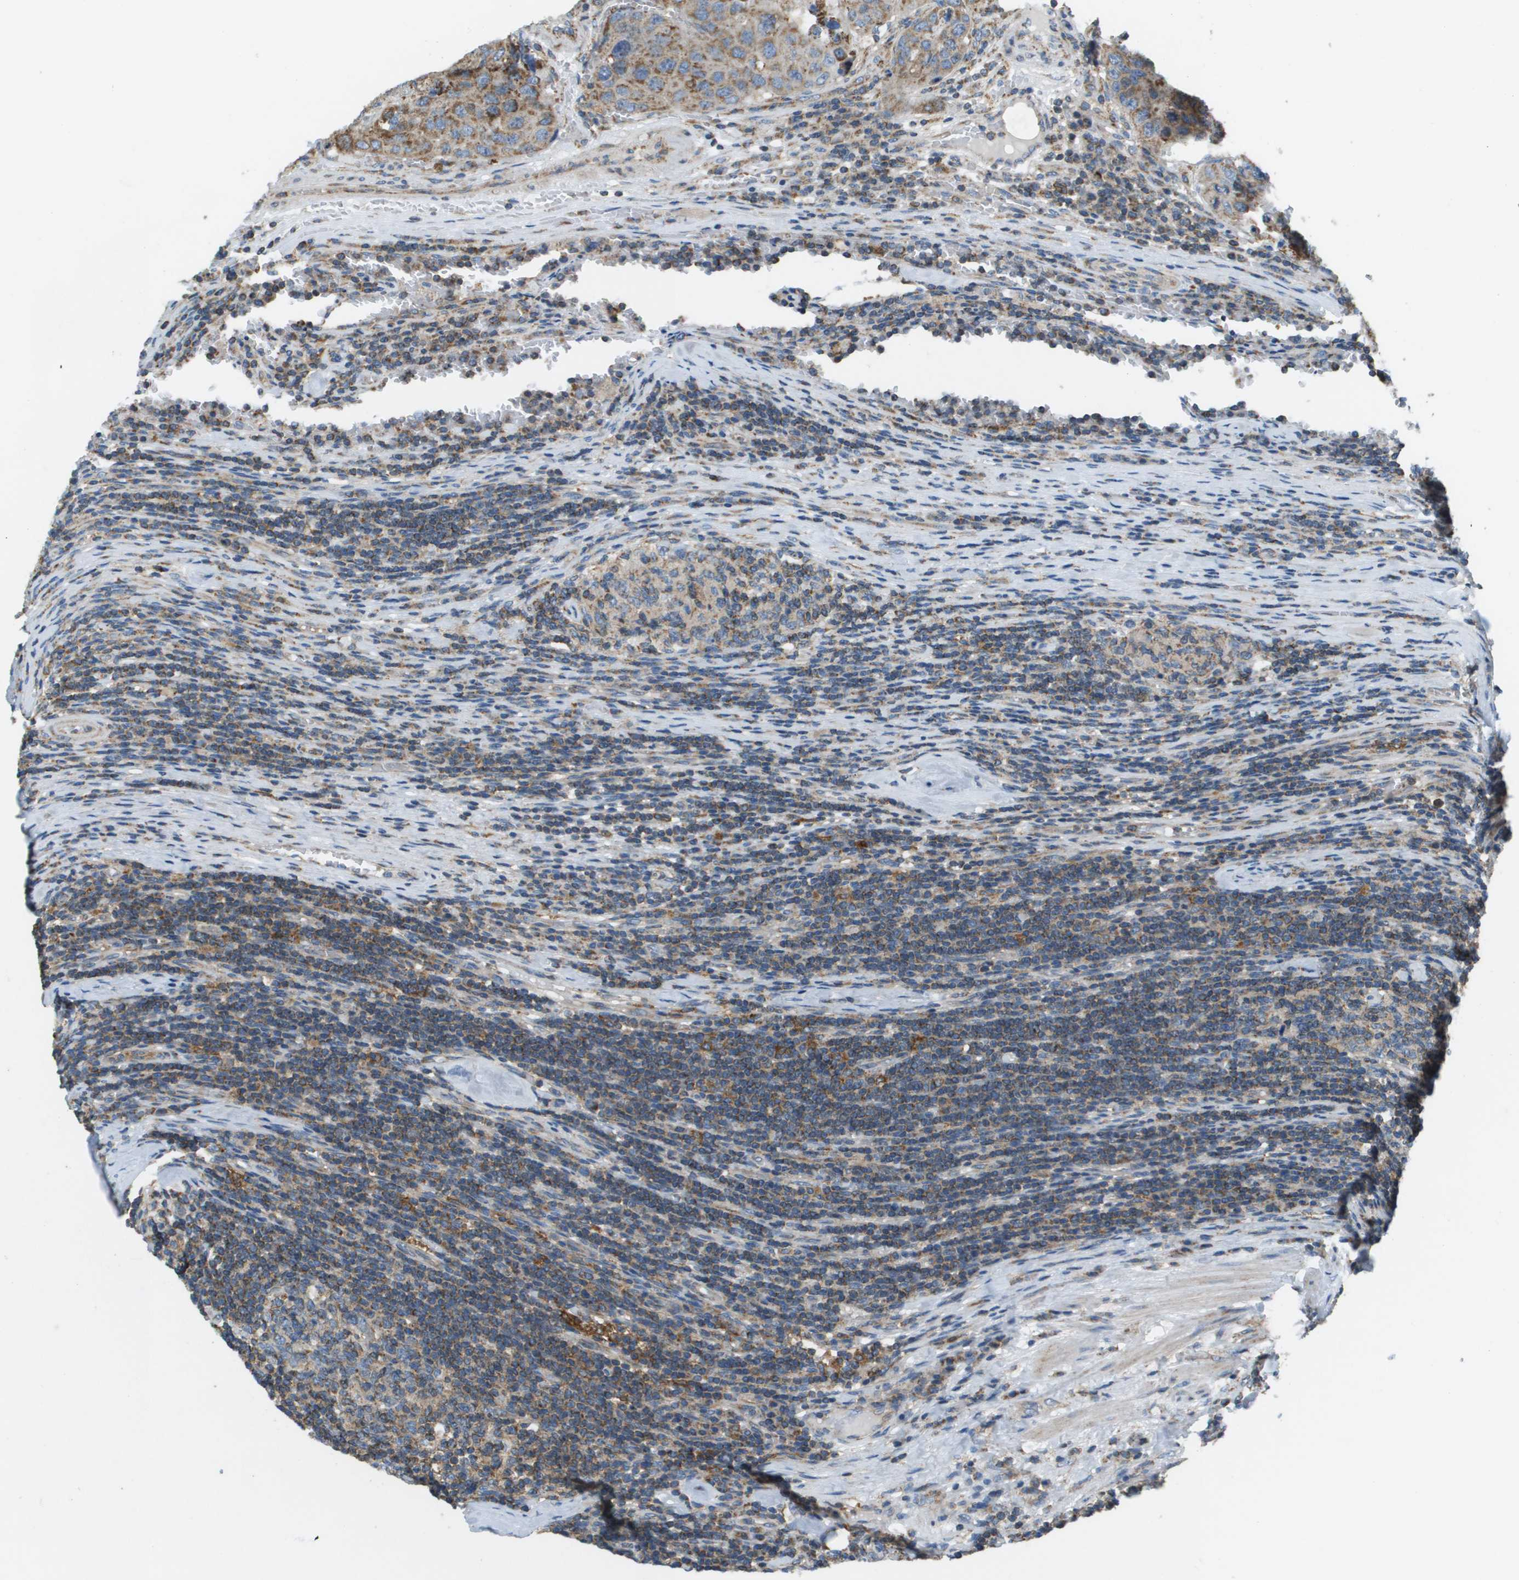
{"staining": {"intensity": "moderate", "quantity": ">75%", "location": "cytoplasmic/membranous"}, "tissue": "urothelial cancer", "cell_type": "Tumor cells", "image_type": "cancer", "snomed": [{"axis": "morphology", "description": "Urothelial carcinoma, High grade"}, {"axis": "topography", "description": "Lymph node"}, {"axis": "topography", "description": "Urinary bladder"}], "caption": "High-power microscopy captured an IHC photomicrograph of high-grade urothelial carcinoma, revealing moderate cytoplasmic/membranous expression in about >75% of tumor cells.", "gene": "TAOK3", "patient": {"sex": "male", "age": 51}}